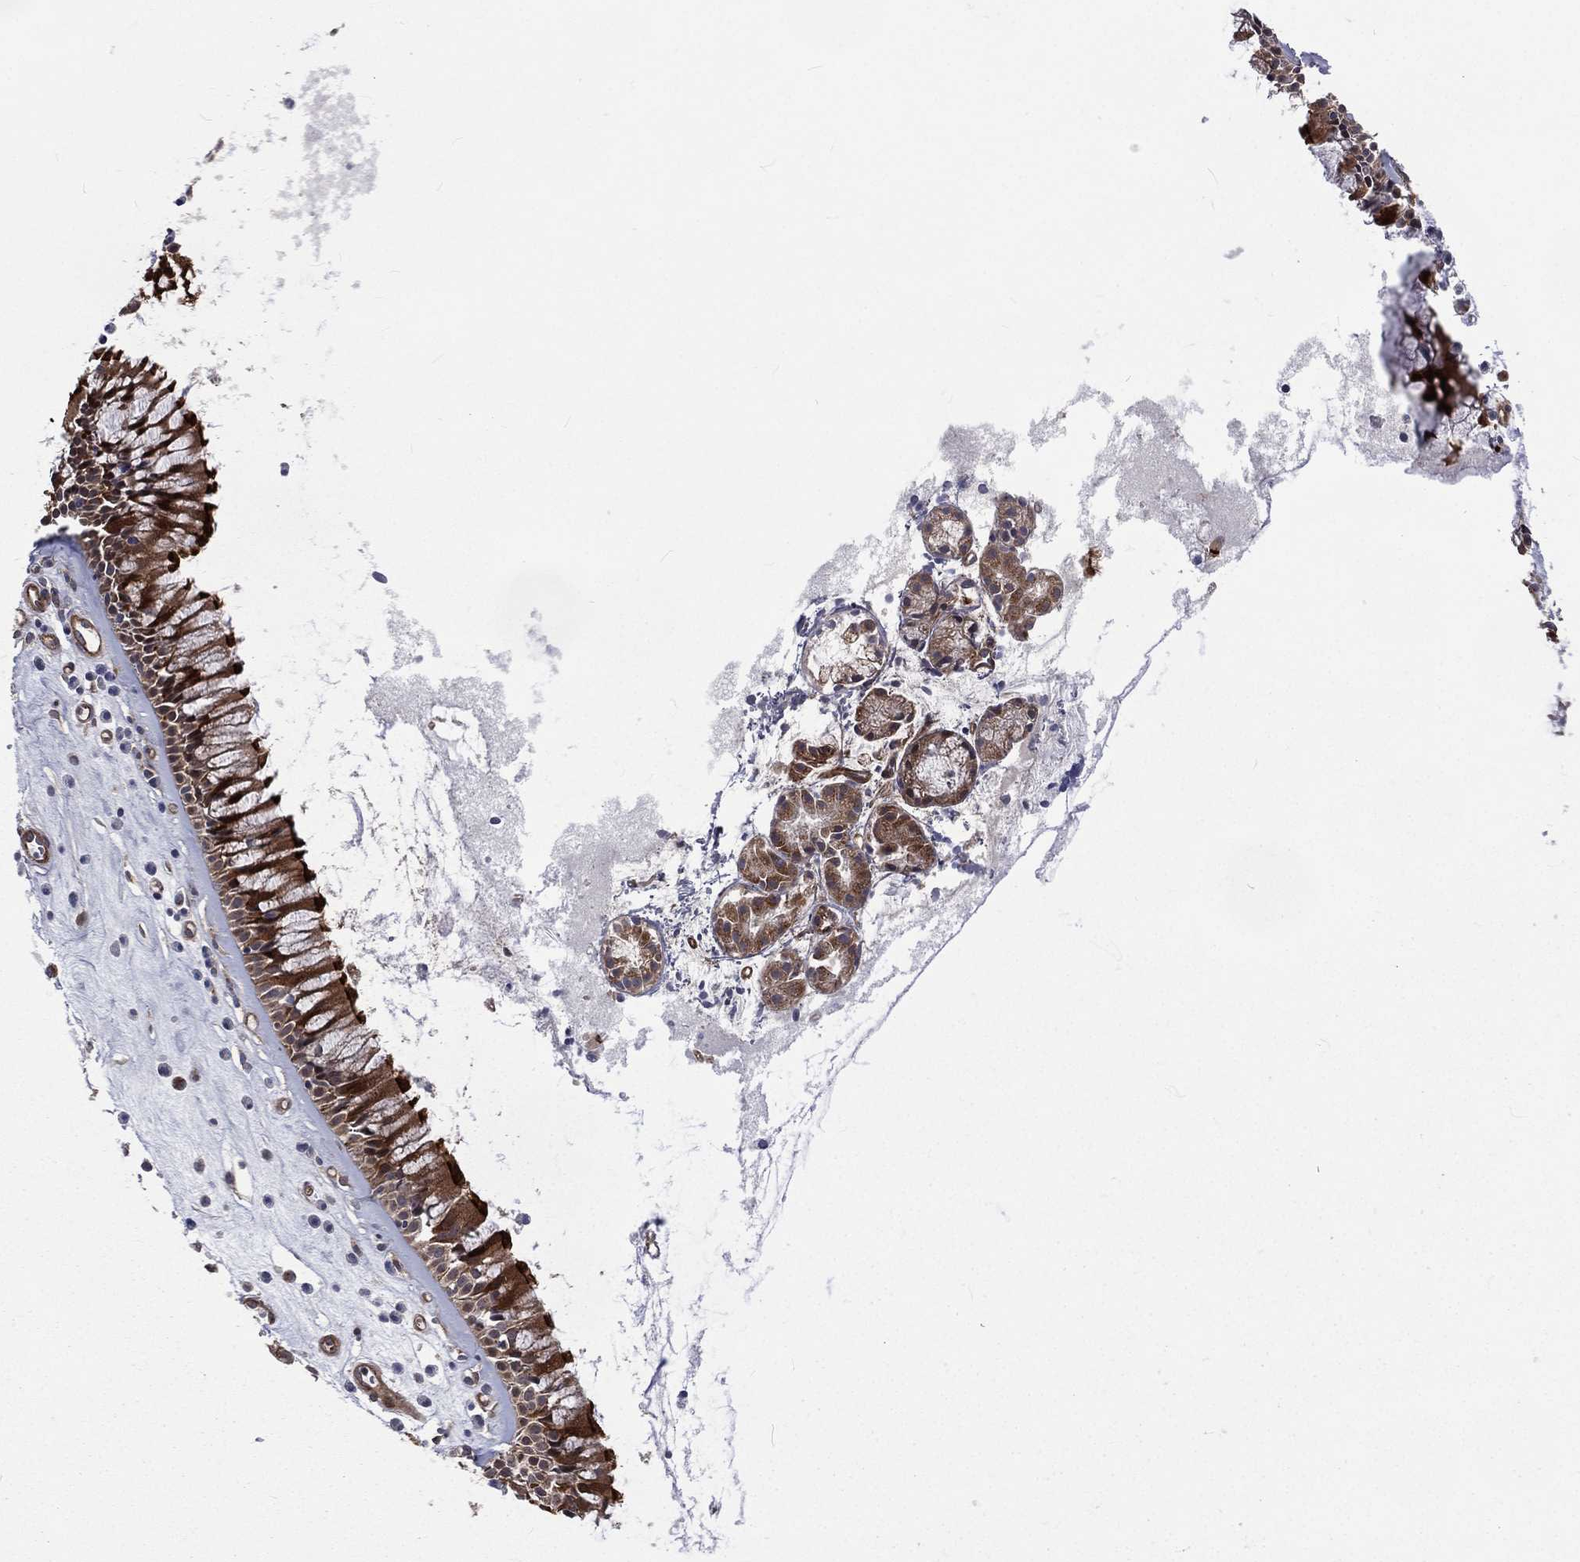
{"staining": {"intensity": "strong", "quantity": "25%-75%", "location": "cytoplasmic/membranous"}, "tissue": "nasopharynx", "cell_type": "Respiratory epithelial cells", "image_type": "normal", "snomed": [{"axis": "morphology", "description": "Normal tissue, NOS"}, {"axis": "topography", "description": "Nasopharynx"}], "caption": "Respiratory epithelial cells display high levels of strong cytoplasmic/membranous staining in about 25%-75% of cells in unremarkable human nasopharynx. The protein is stained brown, and the nuclei are stained in blue (DAB (3,3'-diaminobenzidine) IHC with brightfield microscopy, high magnification).", "gene": "ARL3", "patient": {"sex": "male", "age": 57}}